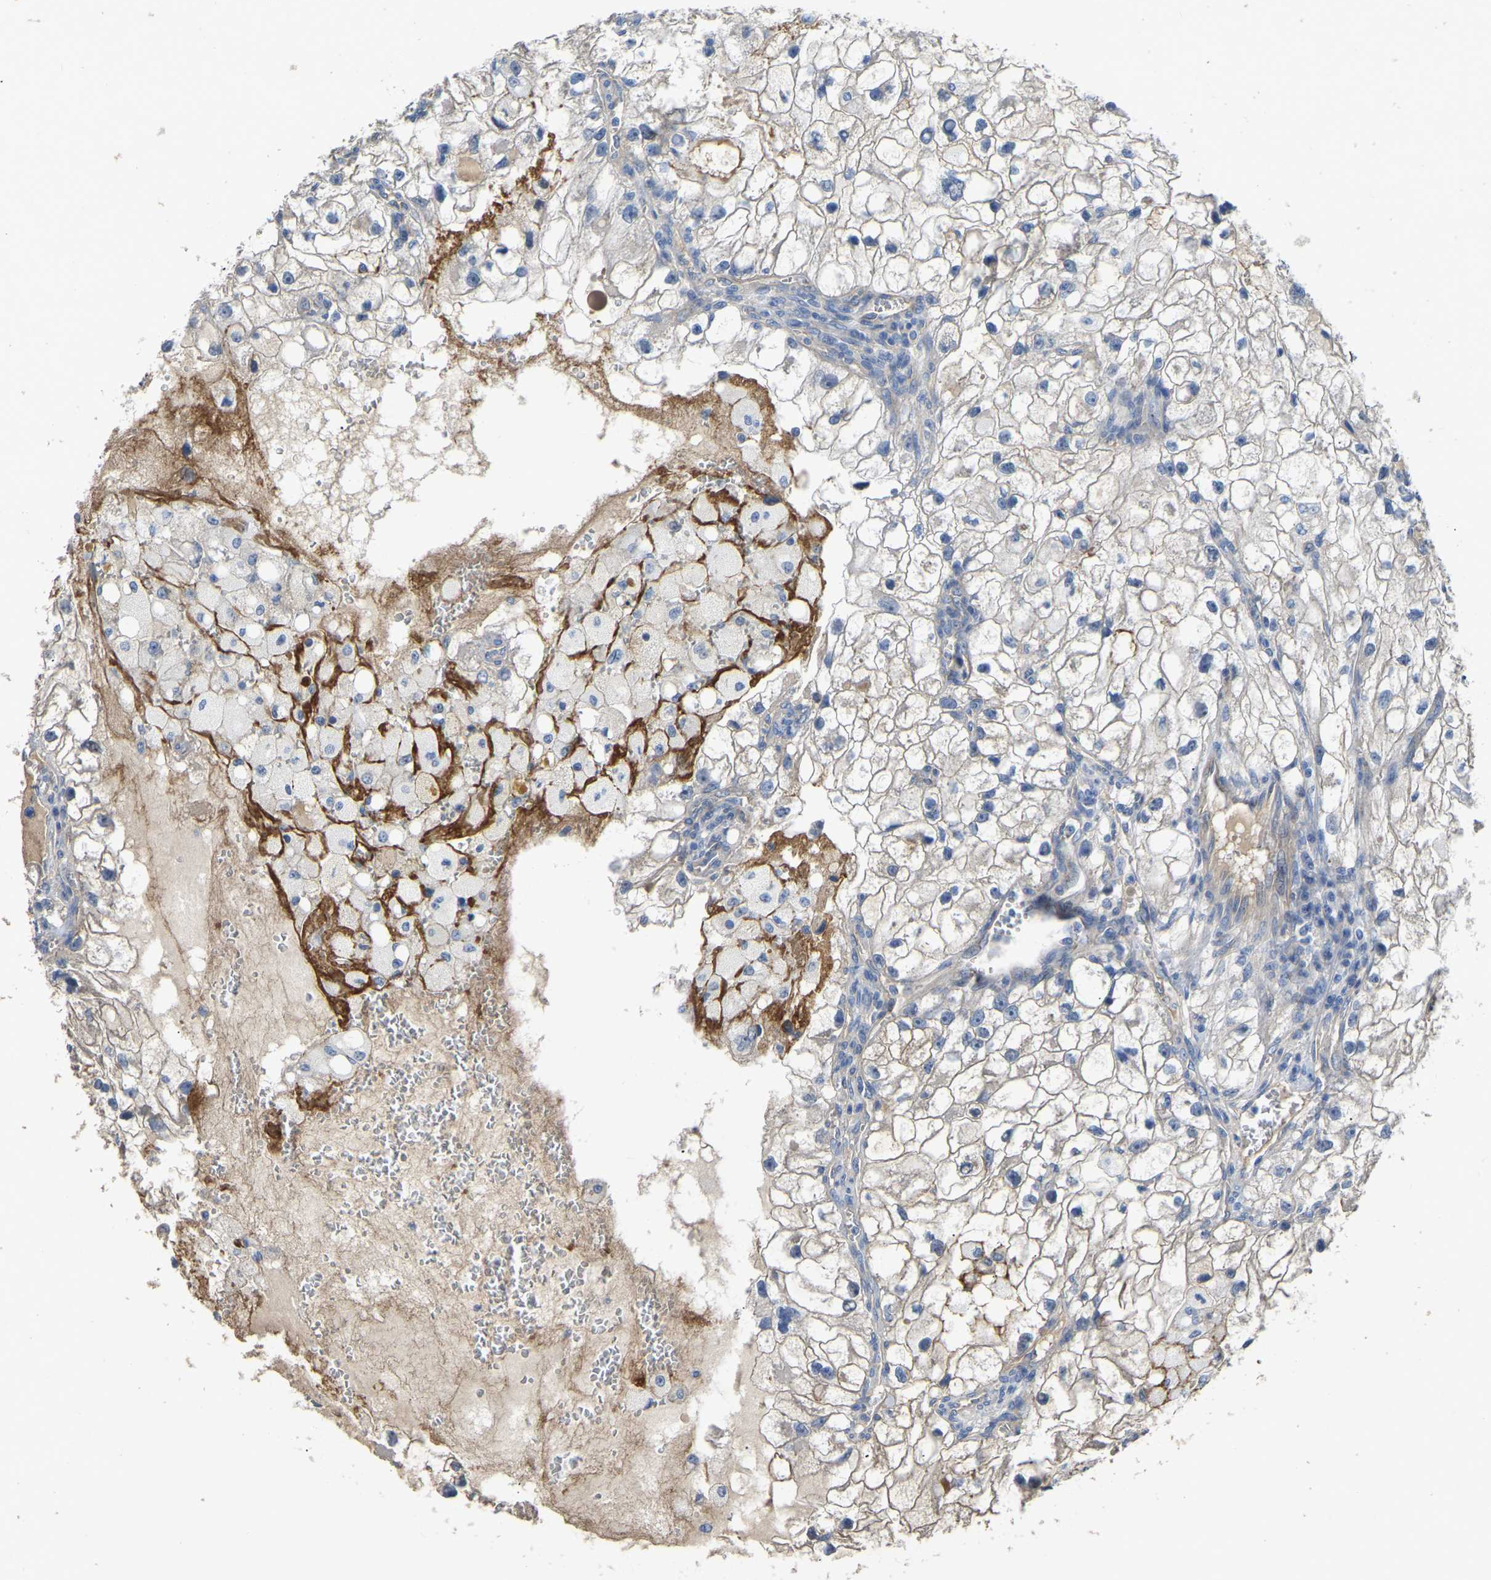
{"staining": {"intensity": "moderate", "quantity": "<25%", "location": "cytoplasmic/membranous"}, "tissue": "renal cancer", "cell_type": "Tumor cells", "image_type": "cancer", "snomed": [{"axis": "morphology", "description": "Adenocarcinoma, NOS"}, {"axis": "topography", "description": "Kidney"}], "caption": "Human renal cancer stained with a protein marker demonstrates moderate staining in tumor cells.", "gene": "HIGD2B", "patient": {"sex": "female", "age": 70}}